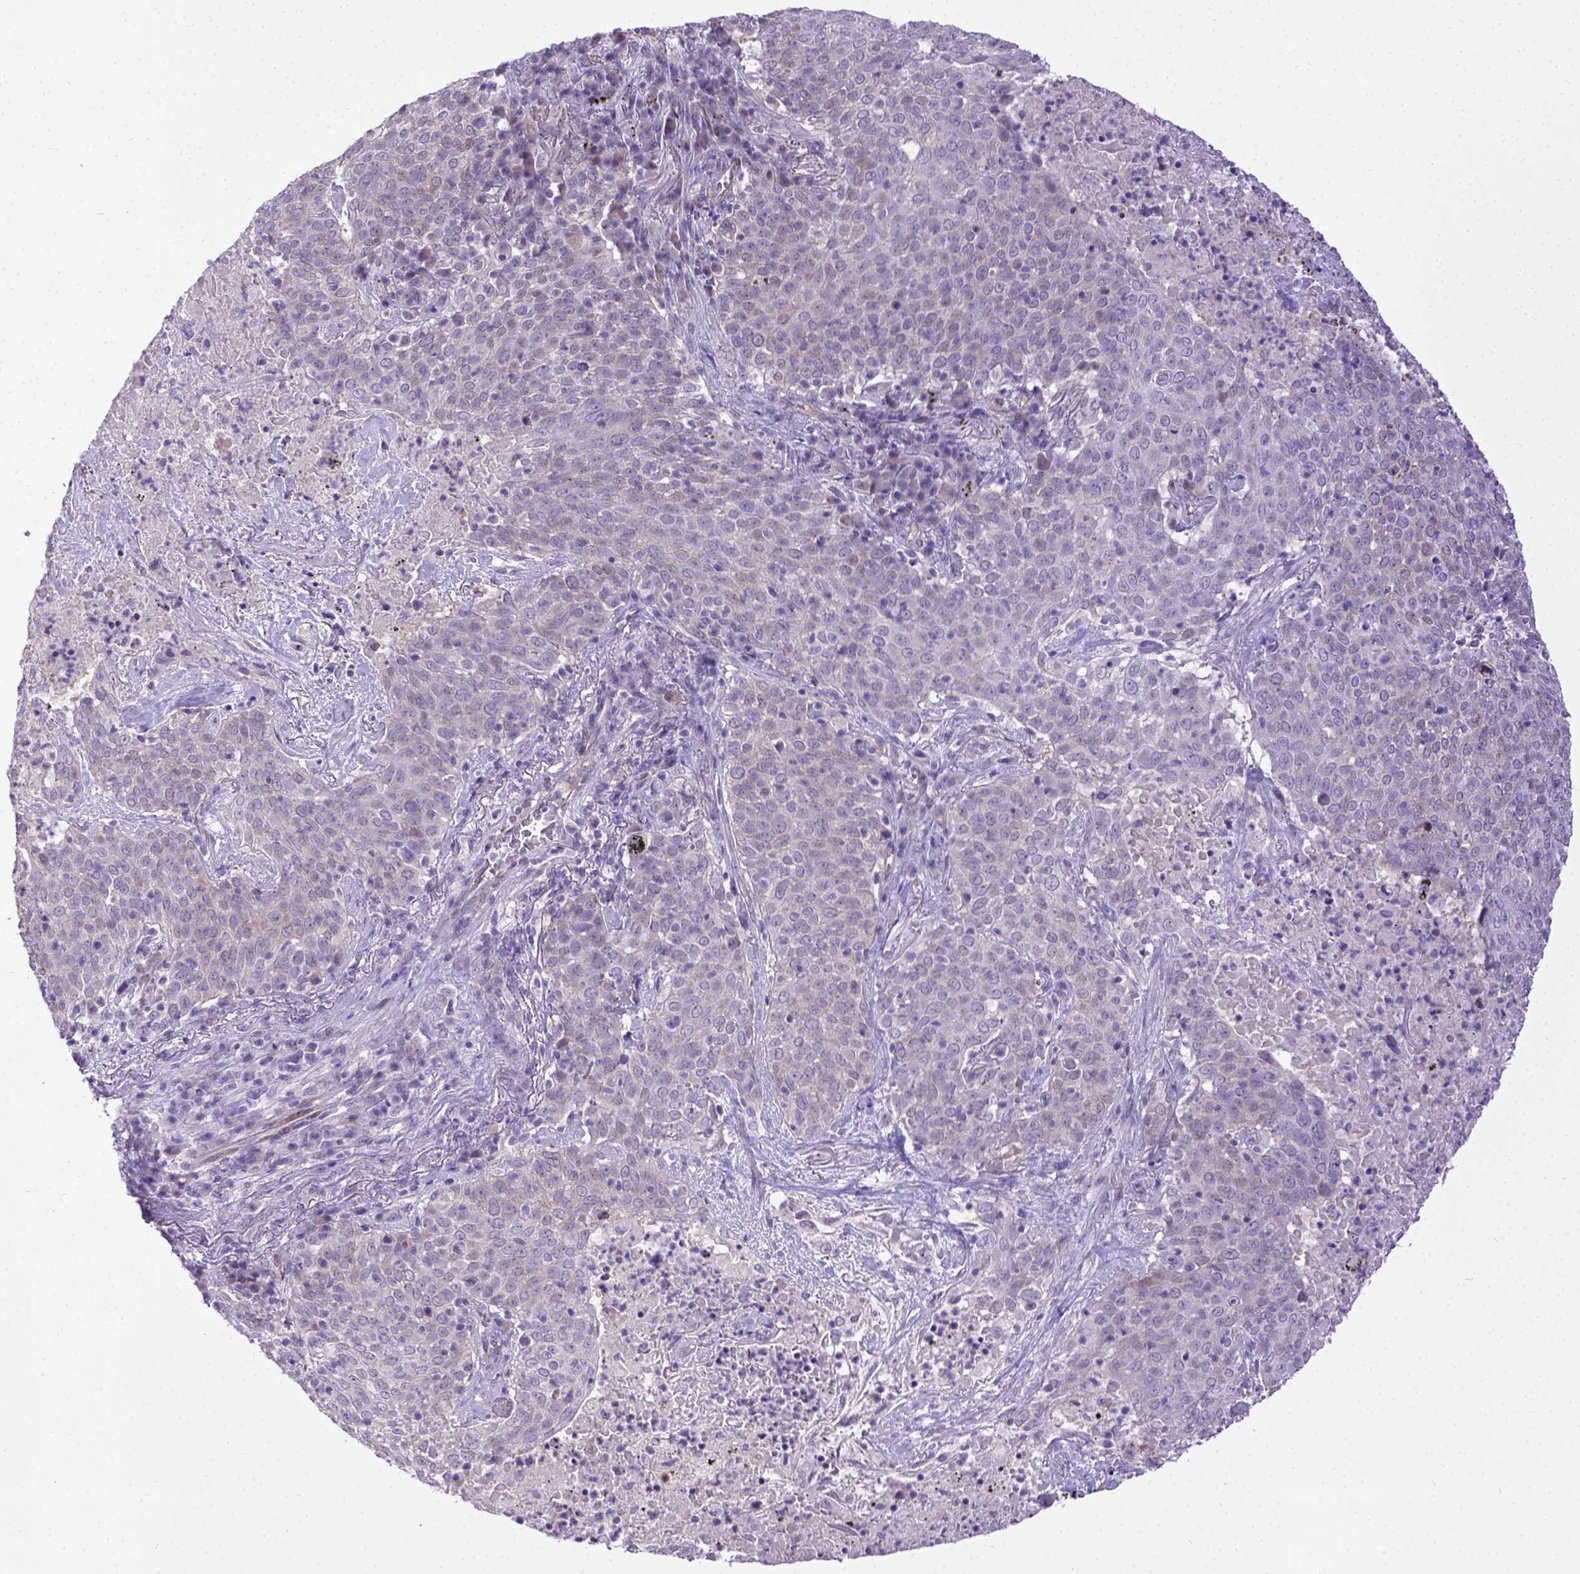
{"staining": {"intensity": "negative", "quantity": "none", "location": "none"}, "tissue": "lung cancer", "cell_type": "Tumor cells", "image_type": "cancer", "snomed": [{"axis": "morphology", "description": "Squamous cell carcinoma, NOS"}, {"axis": "topography", "description": "Lung"}], "caption": "An immunohistochemistry (IHC) histopathology image of squamous cell carcinoma (lung) is shown. There is no staining in tumor cells of squamous cell carcinoma (lung). The staining is performed using DAB brown chromogen with nuclei counter-stained in using hematoxylin.", "gene": "BTN1A1", "patient": {"sex": "male", "age": 82}}